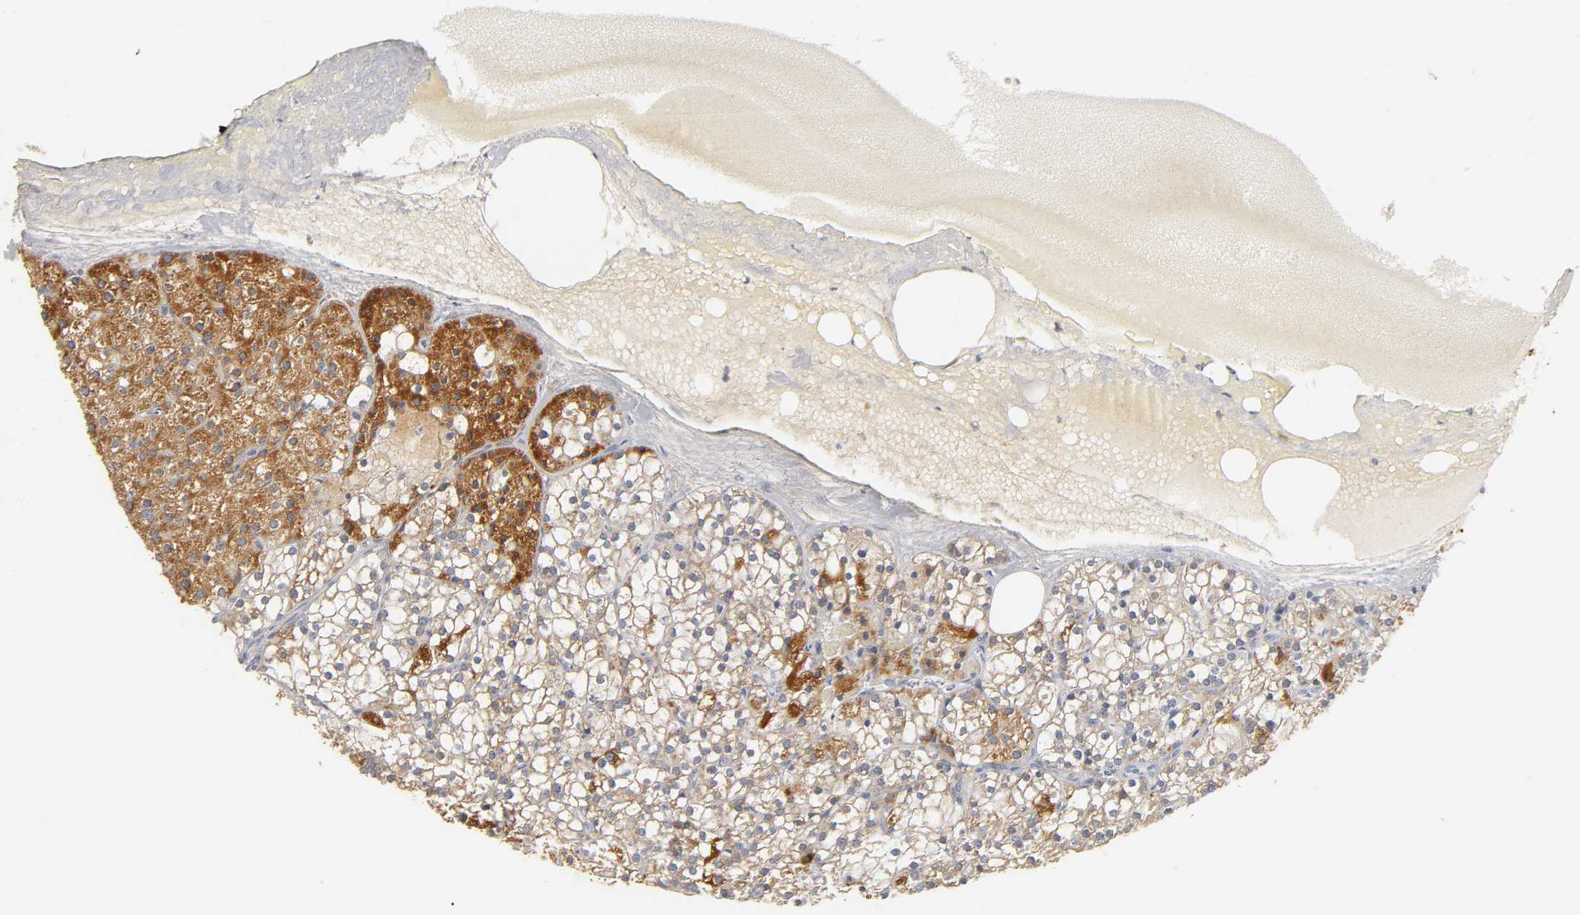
{"staining": {"intensity": "strong", "quantity": "25%-75%", "location": "cytoplasmic/membranous,nuclear"}, "tissue": "parathyroid gland", "cell_type": "Glandular cells", "image_type": "normal", "snomed": [{"axis": "morphology", "description": "Normal tissue, NOS"}, {"axis": "topography", "description": "Parathyroid gland"}], "caption": "This photomicrograph demonstrates IHC staining of normal parathyroid gland, with high strong cytoplasmic/membranous,nuclear positivity in about 25%-75% of glandular cells.", "gene": "GSTZ1", "patient": {"sex": "female", "age": 63}}